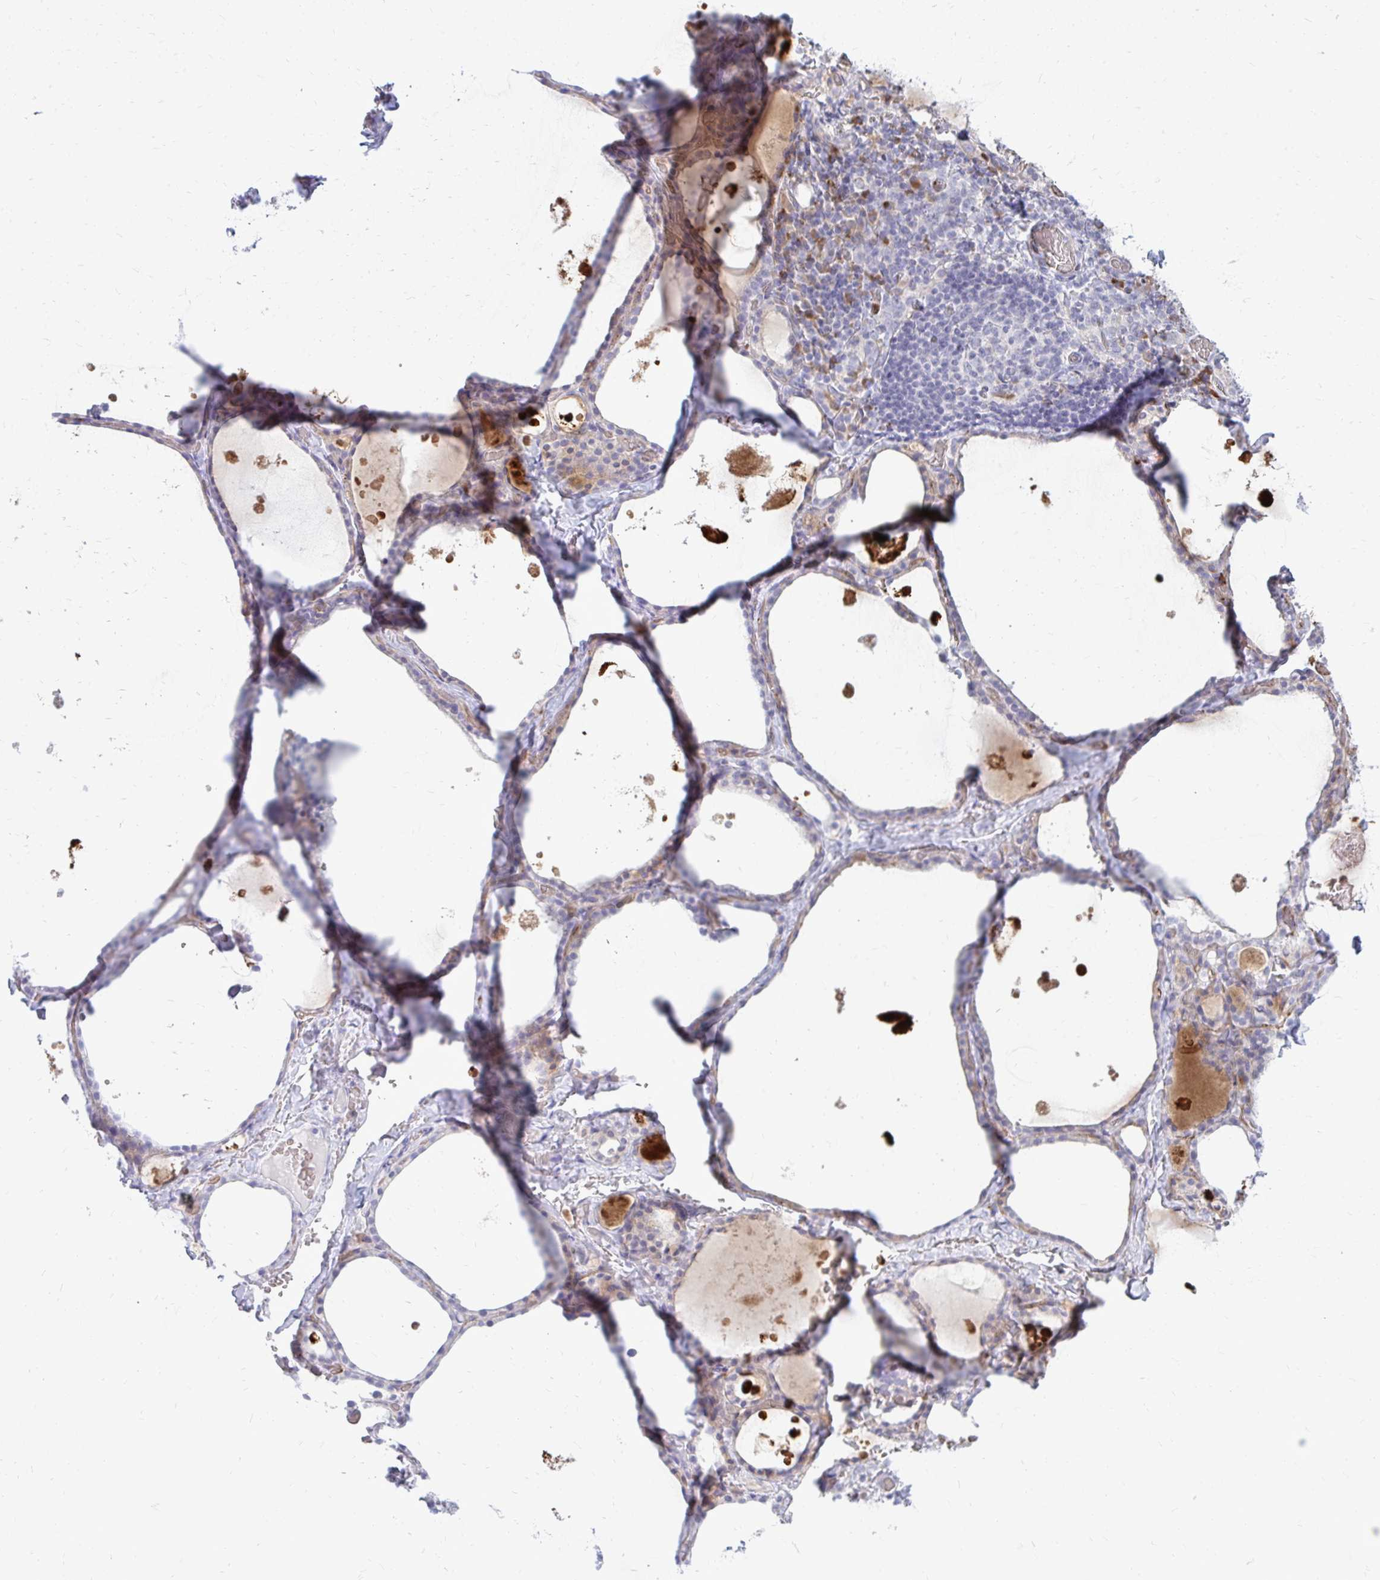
{"staining": {"intensity": "negative", "quantity": "none", "location": "none"}, "tissue": "thyroid gland", "cell_type": "Glandular cells", "image_type": "normal", "snomed": [{"axis": "morphology", "description": "Normal tissue, NOS"}, {"axis": "topography", "description": "Thyroid gland"}], "caption": "IHC of normal thyroid gland reveals no expression in glandular cells. (Brightfield microscopy of DAB IHC at high magnification).", "gene": "TSPEAR", "patient": {"sex": "male", "age": 56}}